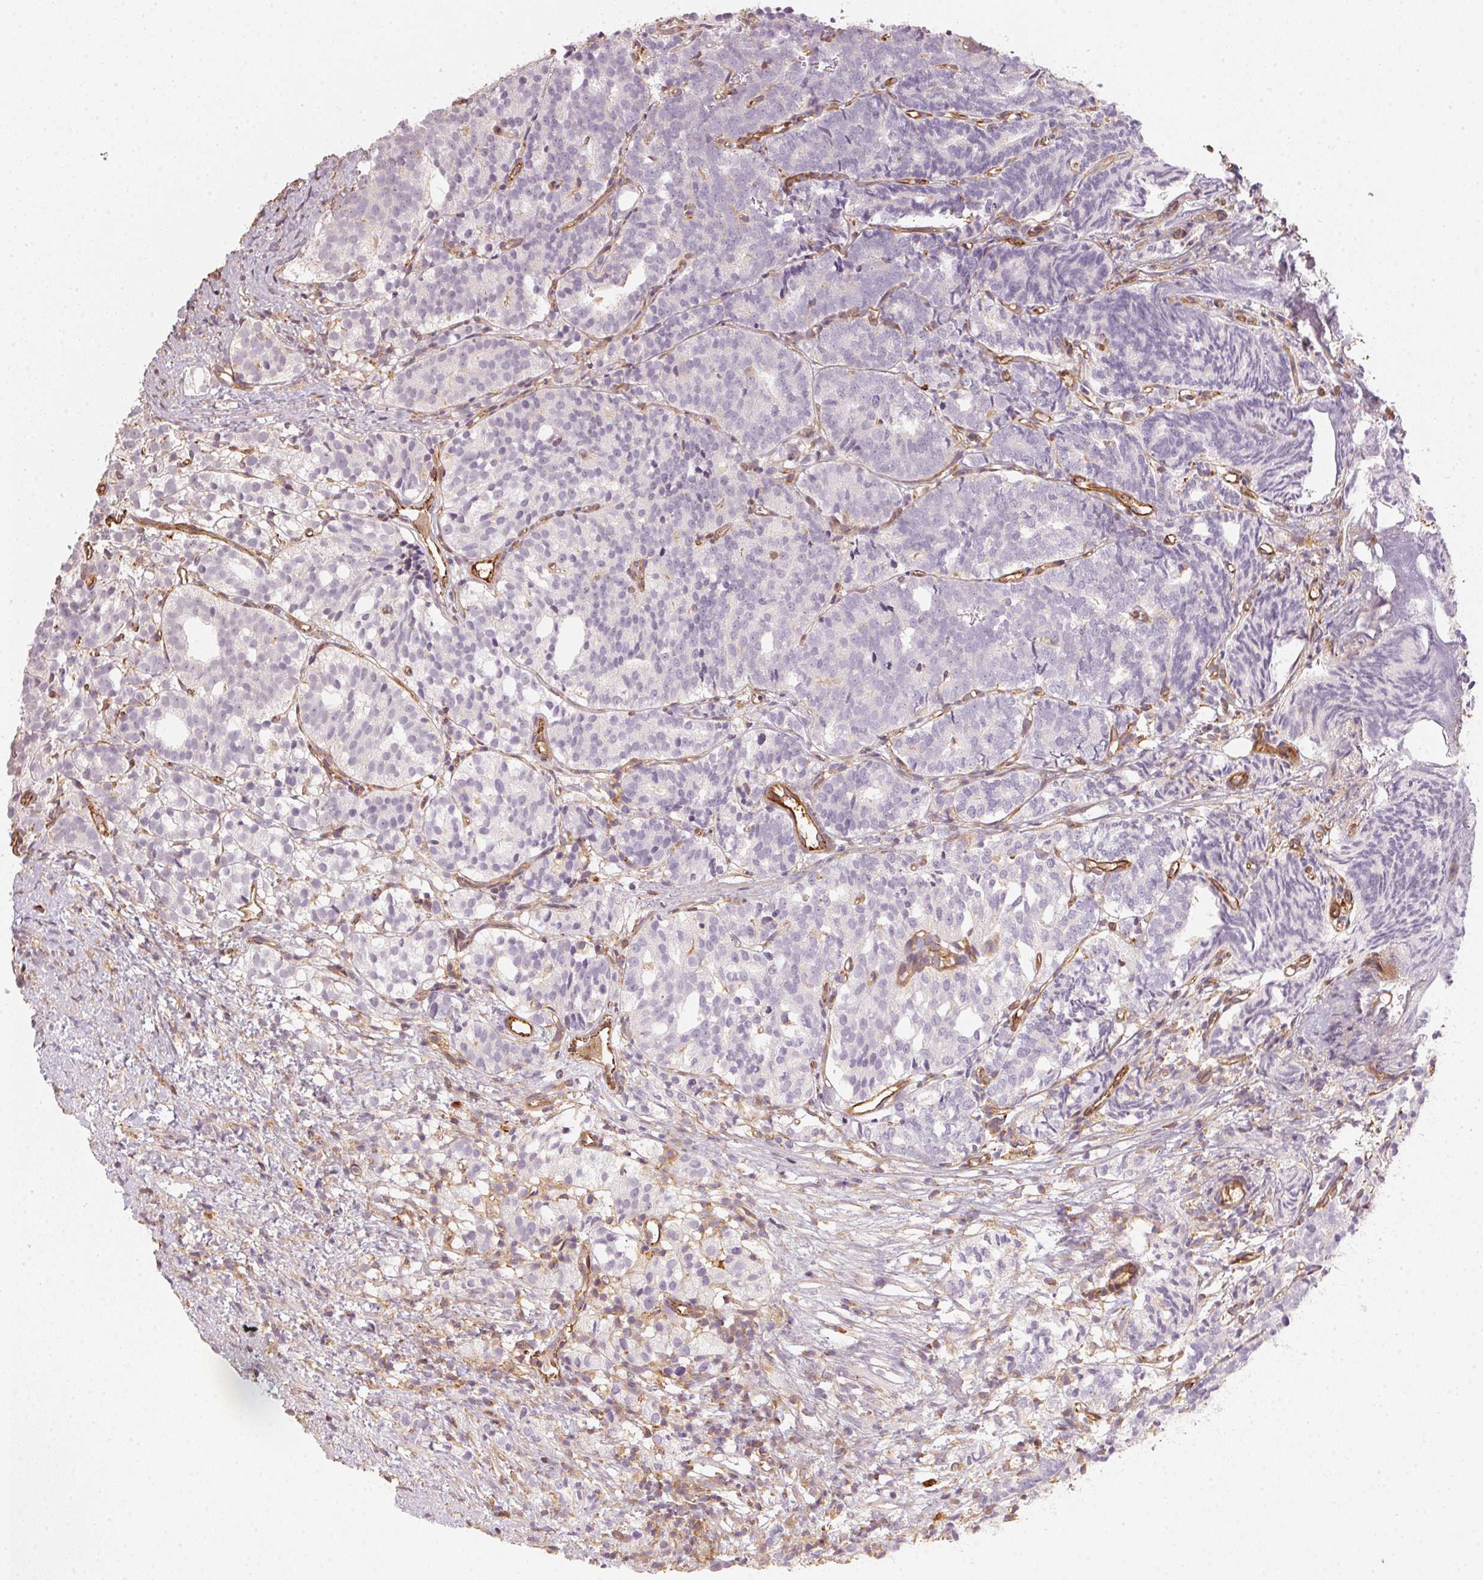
{"staining": {"intensity": "negative", "quantity": "none", "location": "none"}, "tissue": "prostate cancer", "cell_type": "Tumor cells", "image_type": "cancer", "snomed": [{"axis": "morphology", "description": "Adenocarcinoma, High grade"}, {"axis": "topography", "description": "Prostate"}], "caption": "Histopathology image shows no significant protein staining in tumor cells of prostate cancer (adenocarcinoma (high-grade)).", "gene": "FOXR2", "patient": {"sex": "male", "age": 53}}